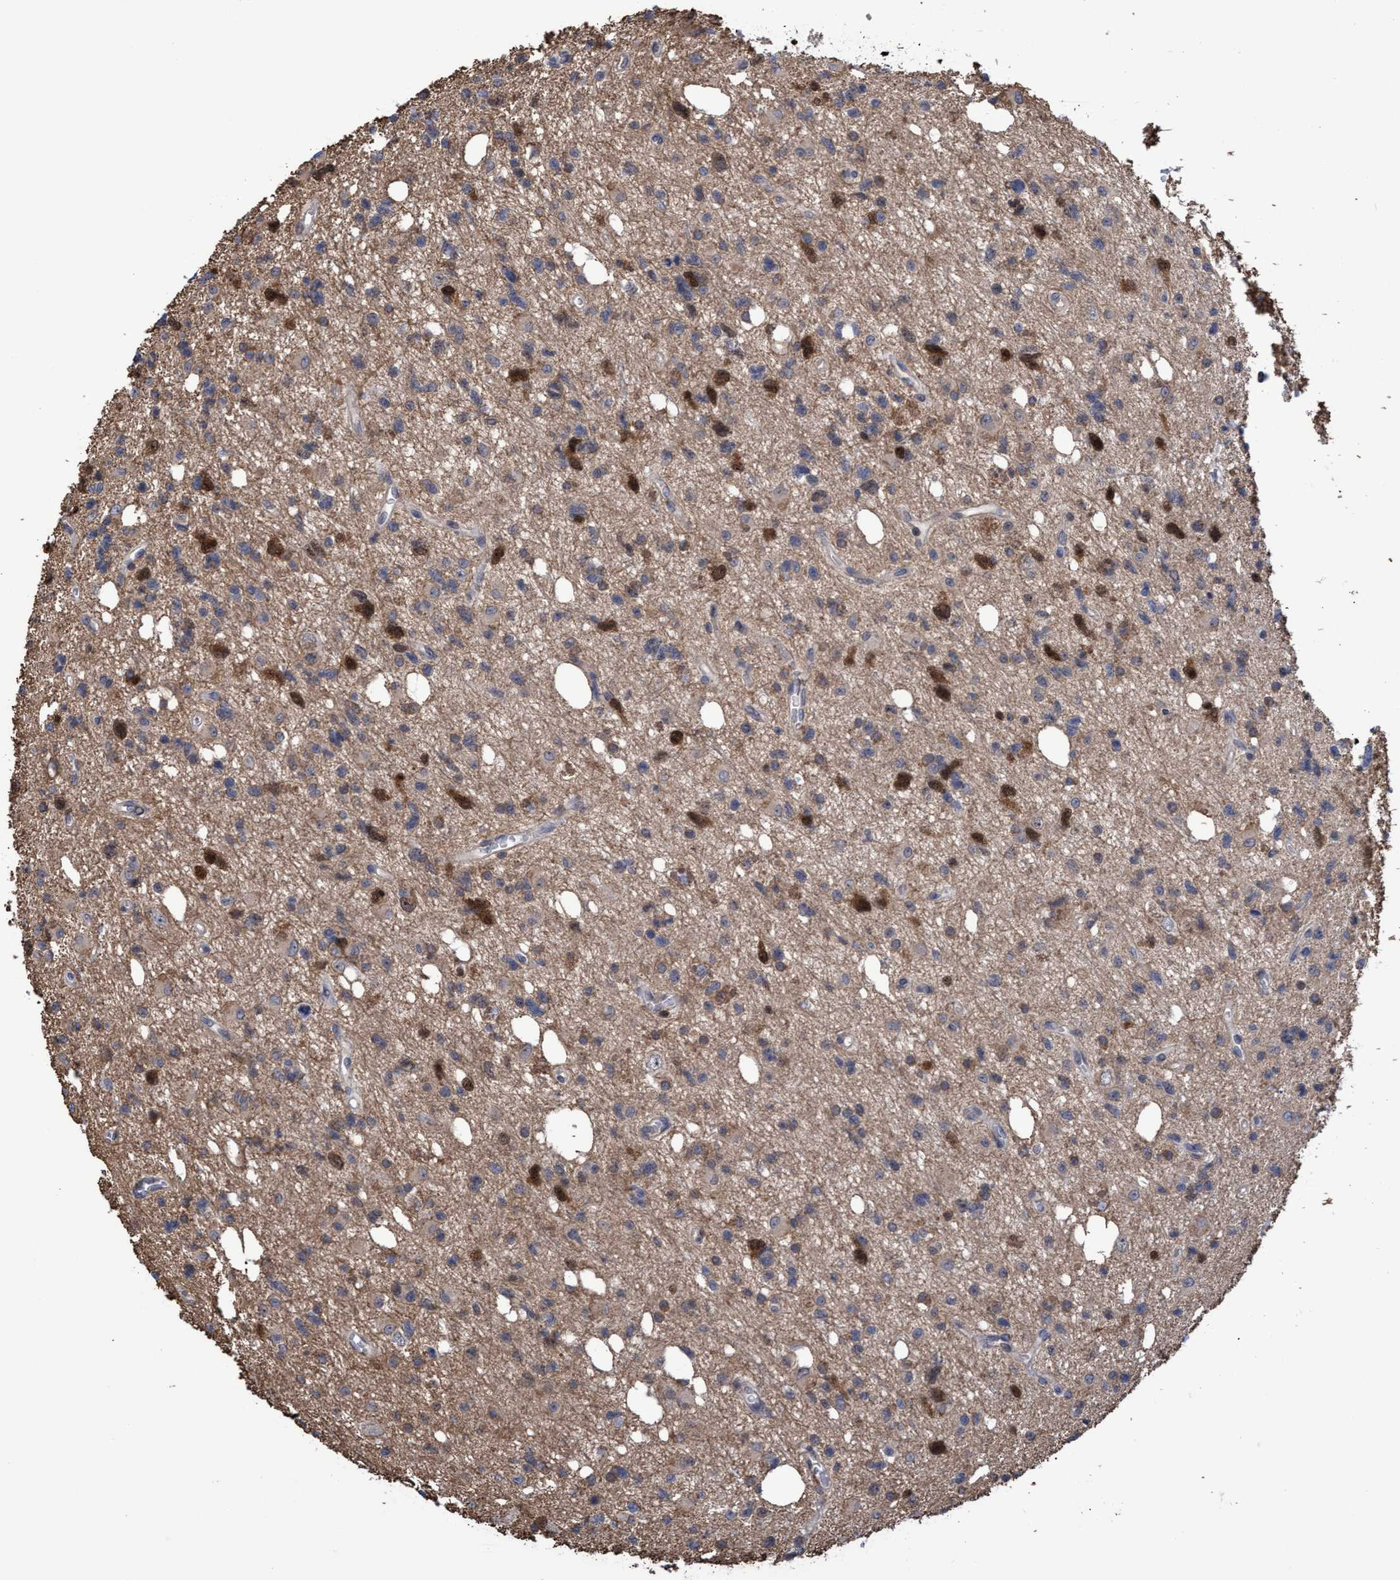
{"staining": {"intensity": "strong", "quantity": "<25%", "location": "cytoplasmic/membranous,nuclear"}, "tissue": "glioma", "cell_type": "Tumor cells", "image_type": "cancer", "snomed": [{"axis": "morphology", "description": "Glioma, malignant, High grade"}, {"axis": "topography", "description": "Brain"}], "caption": "Glioma was stained to show a protein in brown. There is medium levels of strong cytoplasmic/membranous and nuclear staining in approximately <25% of tumor cells.", "gene": "SLBP", "patient": {"sex": "female", "age": 62}}